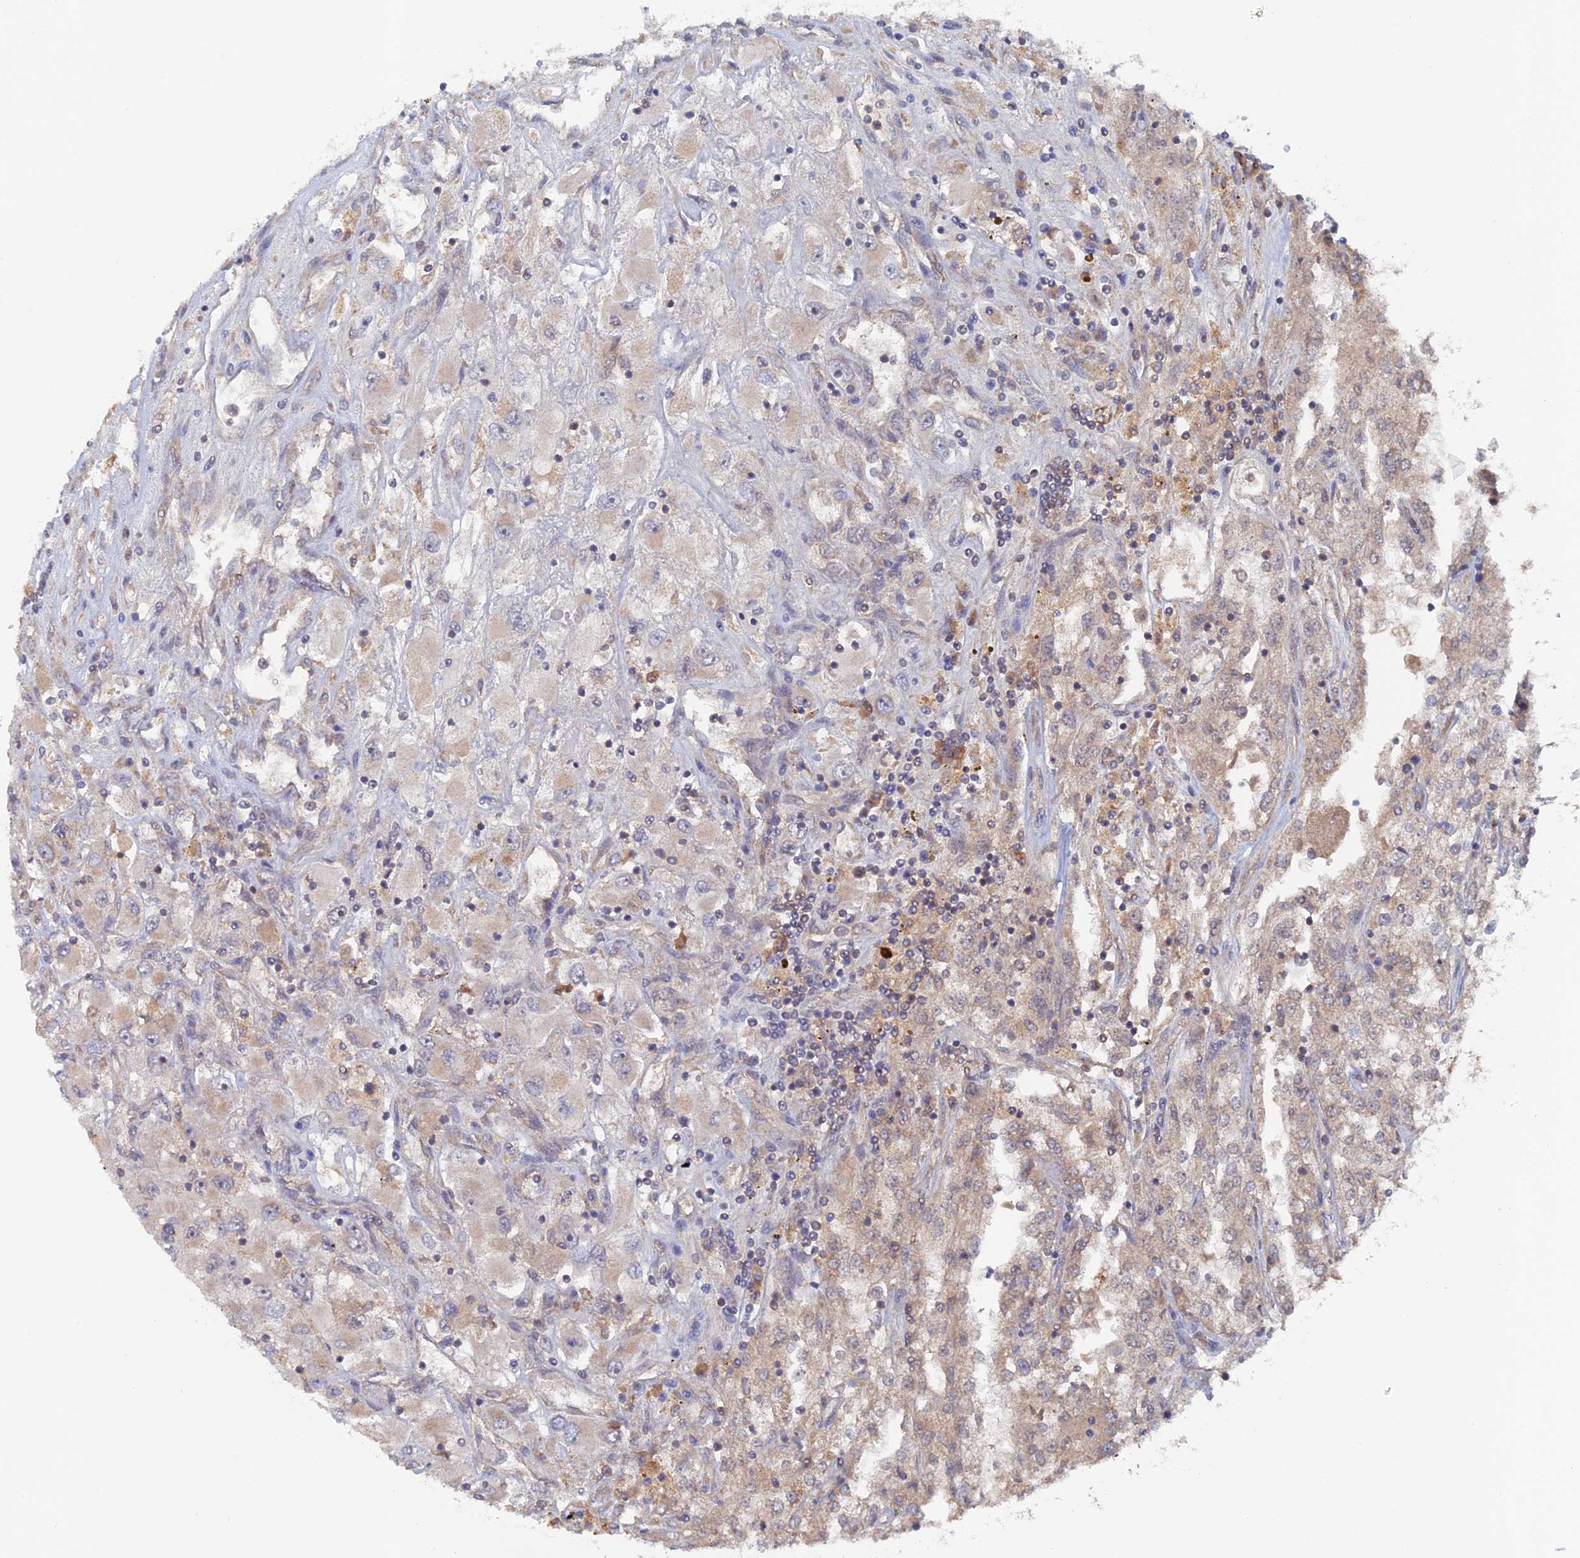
{"staining": {"intensity": "weak", "quantity": "<25%", "location": "cytoplasmic/membranous"}, "tissue": "renal cancer", "cell_type": "Tumor cells", "image_type": "cancer", "snomed": [{"axis": "morphology", "description": "Adenocarcinoma, NOS"}, {"axis": "topography", "description": "Kidney"}], "caption": "Tumor cells are negative for protein expression in human adenocarcinoma (renal).", "gene": "RAB15", "patient": {"sex": "female", "age": 52}}